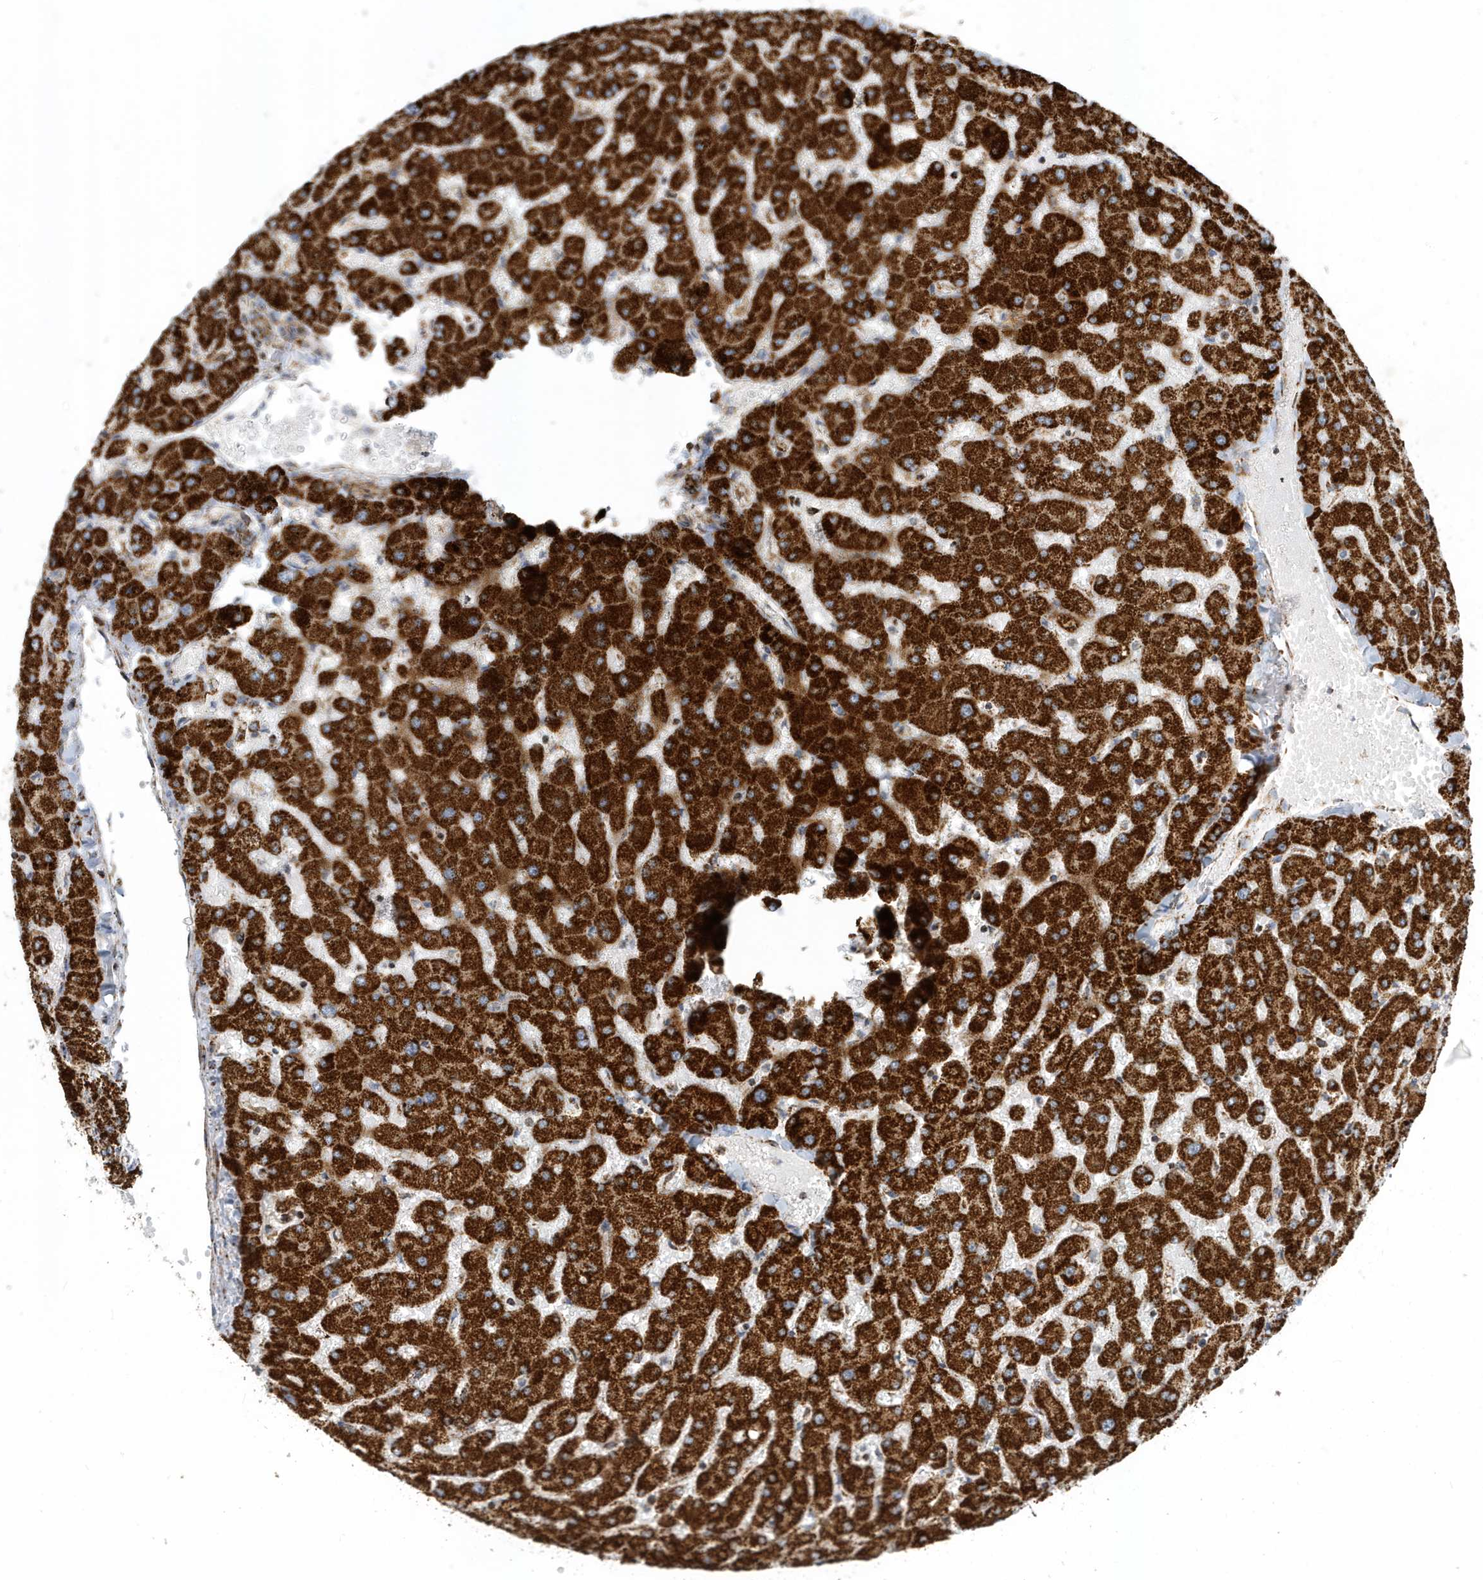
{"staining": {"intensity": "moderate", "quantity": ">75%", "location": "cytoplasmic/membranous"}, "tissue": "liver", "cell_type": "Cholangiocytes", "image_type": "normal", "snomed": [{"axis": "morphology", "description": "Normal tissue, NOS"}, {"axis": "topography", "description": "Liver"}], "caption": "Moderate cytoplasmic/membranous protein staining is present in approximately >75% of cholangiocytes in liver.", "gene": "MAN1A1", "patient": {"sex": "female", "age": 63}}